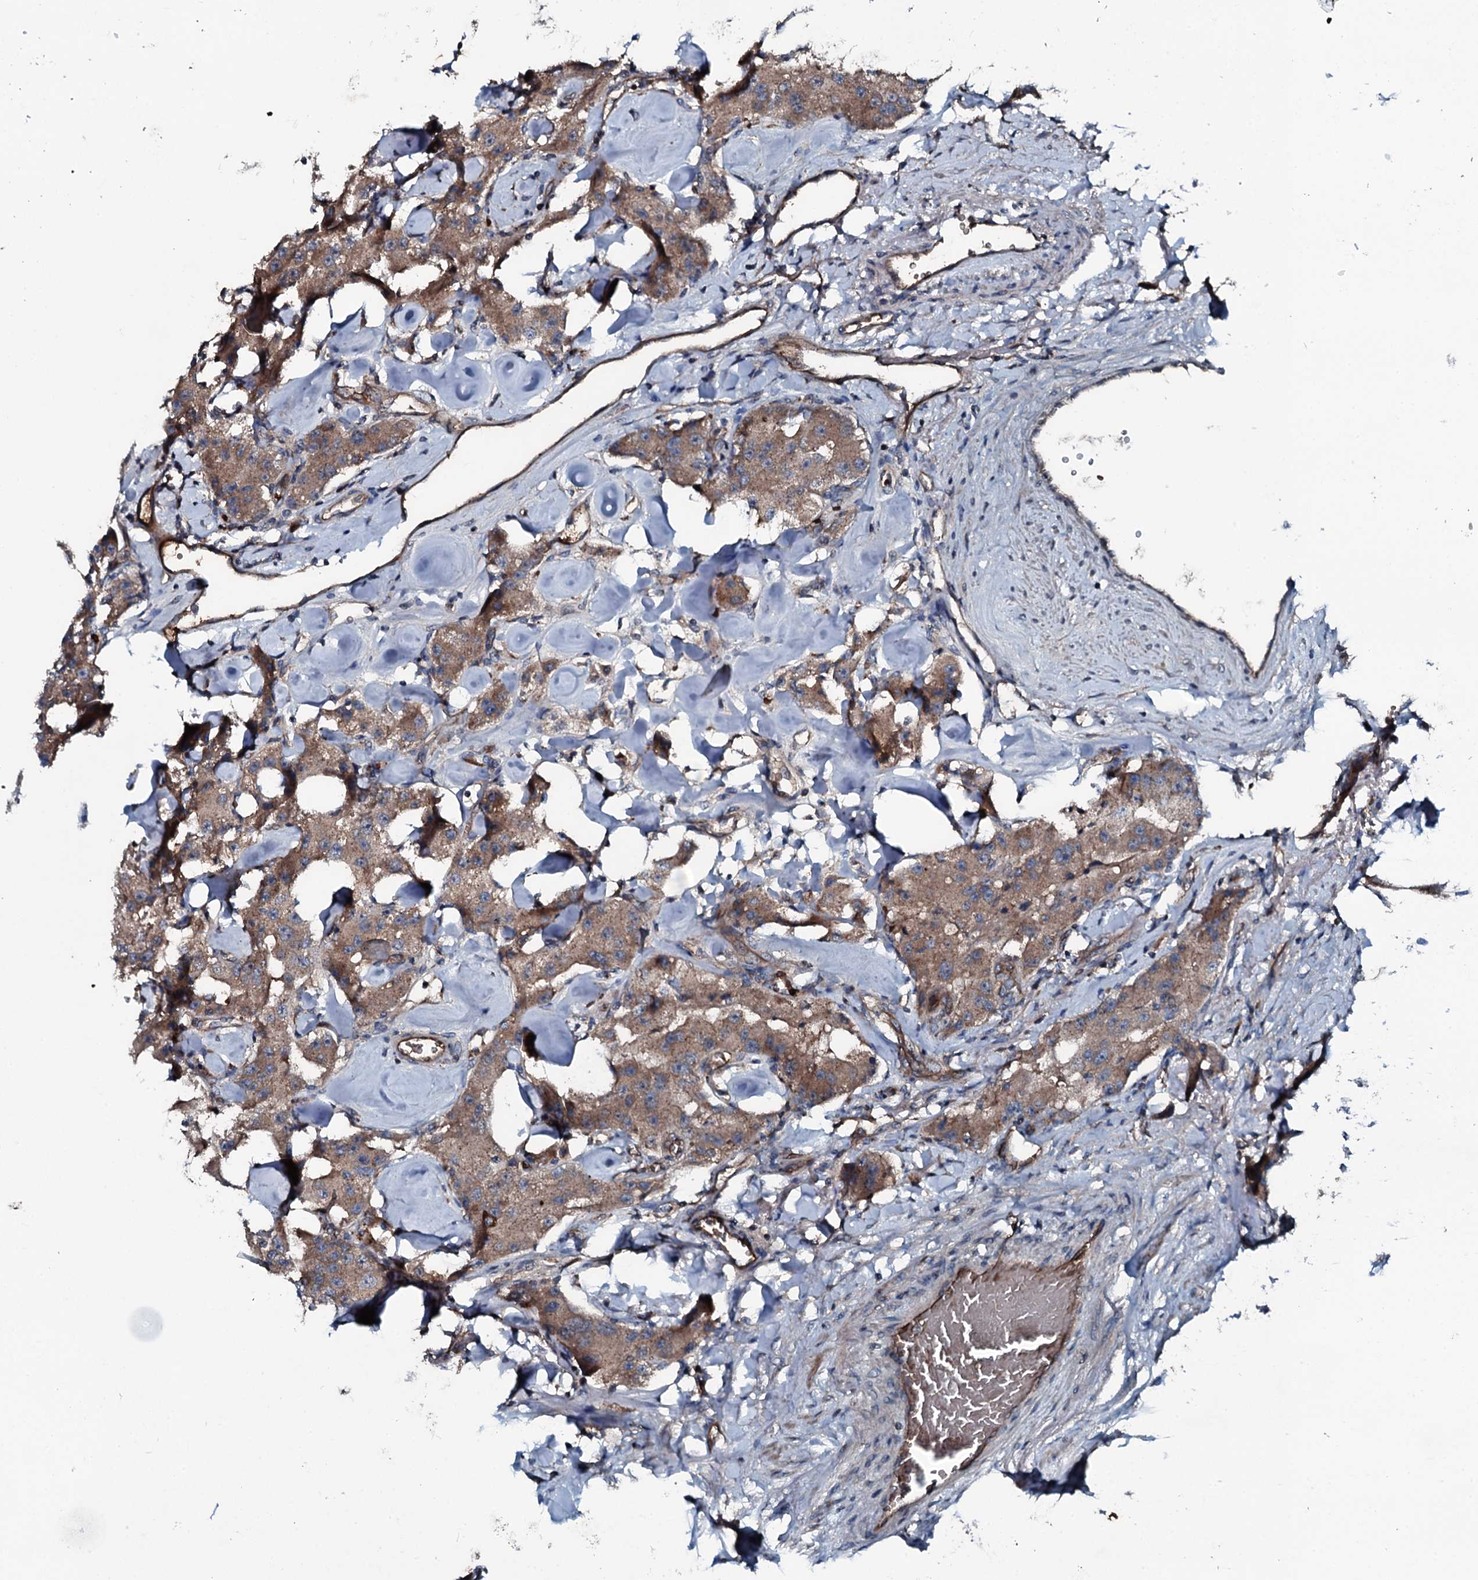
{"staining": {"intensity": "moderate", "quantity": ">75%", "location": "cytoplasmic/membranous"}, "tissue": "carcinoid", "cell_type": "Tumor cells", "image_type": "cancer", "snomed": [{"axis": "morphology", "description": "Carcinoid, malignant, NOS"}, {"axis": "topography", "description": "Pancreas"}], "caption": "A photomicrograph showing moderate cytoplasmic/membranous expression in about >75% of tumor cells in carcinoid, as visualized by brown immunohistochemical staining.", "gene": "TRIM7", "patient": {"sex": "male", "age": 41}}